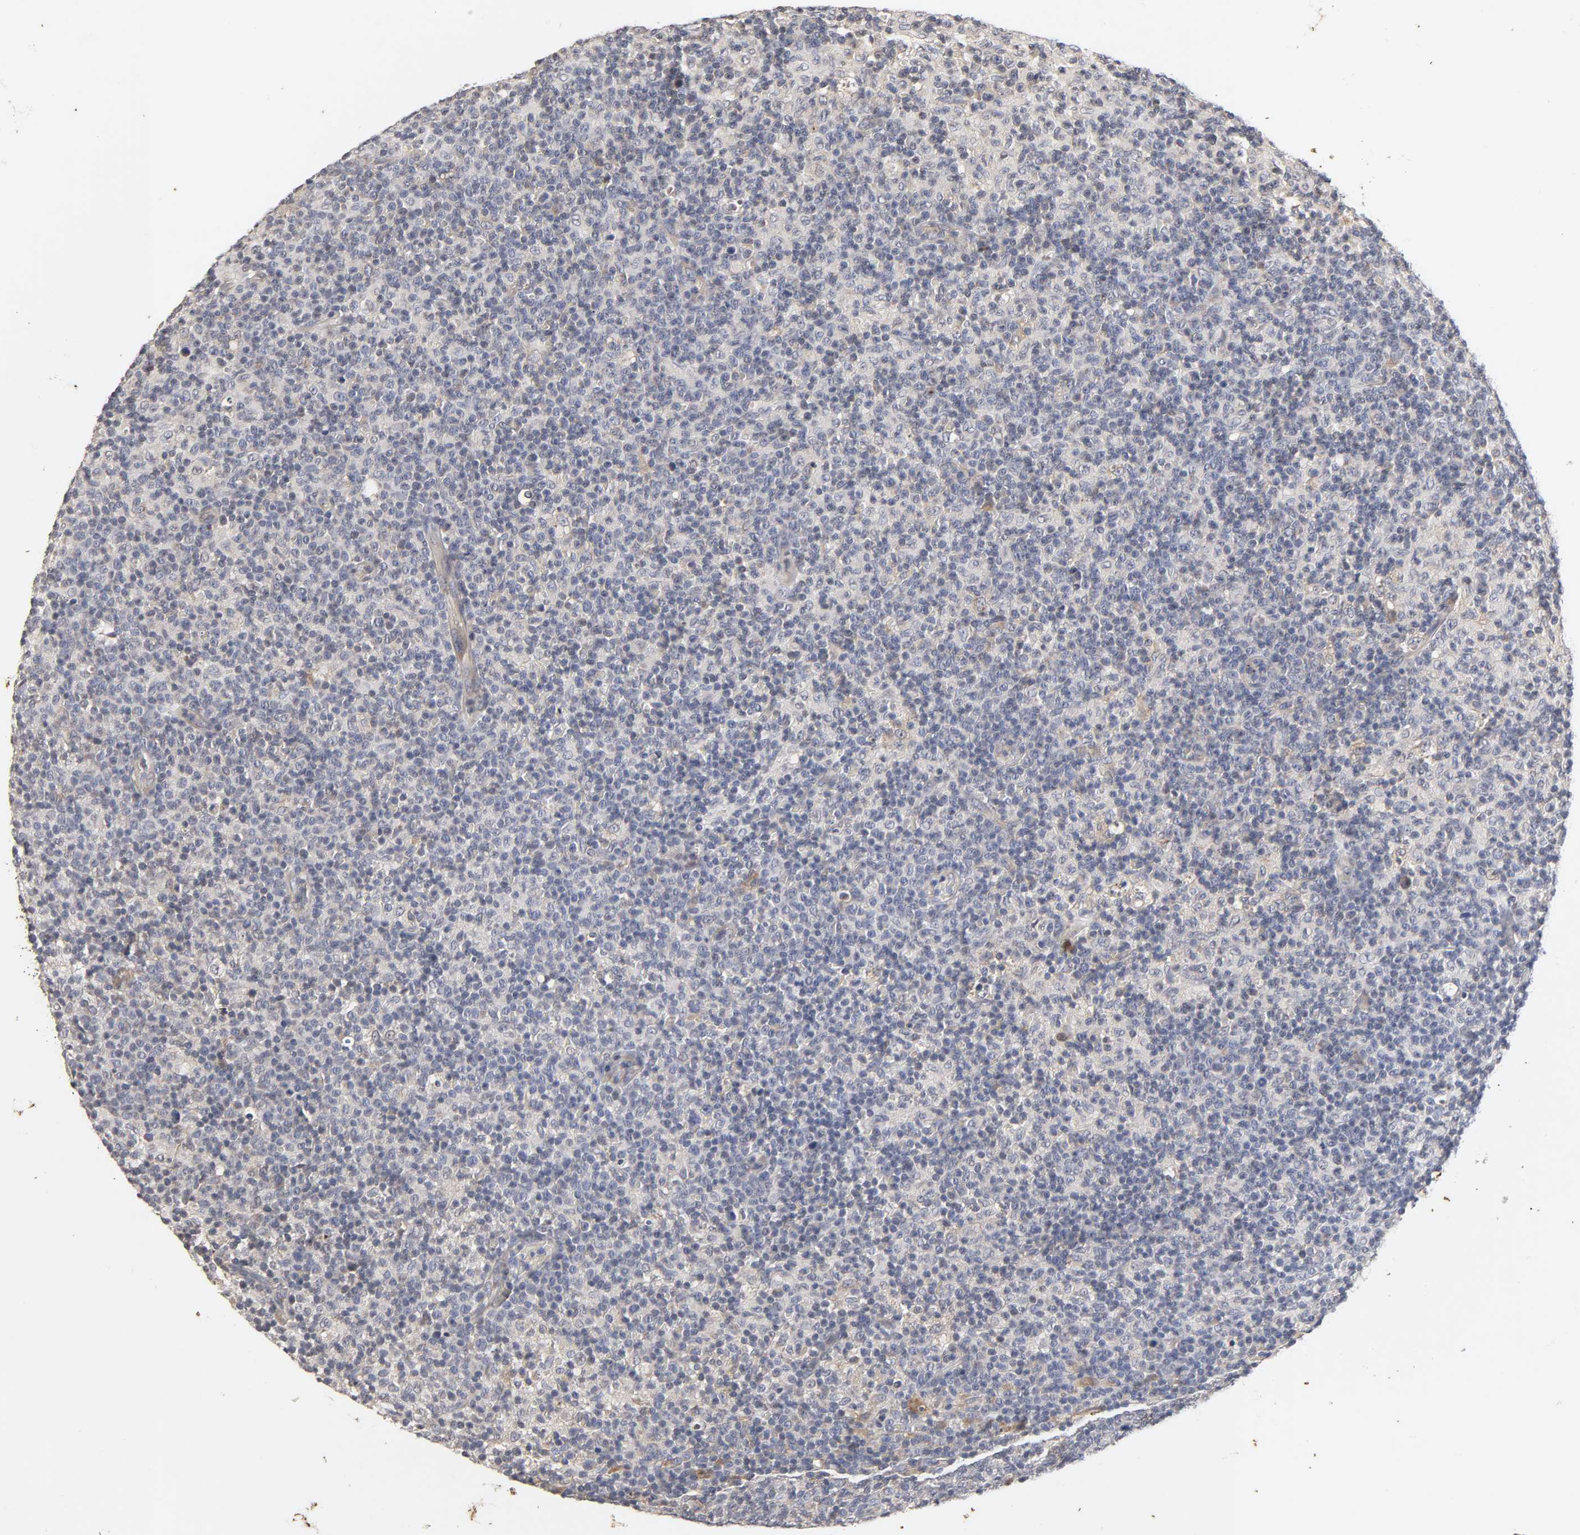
{"staining": {"intensity": "weak", "quantity": "25%-75%", "location": "cytoplasmic/membranous"}, "tissue": "lymph node", "cell_type": "Germinal center cells", "image_type": "normal", "snomed": [{"axis": "morphology", "description": "Normal tissue, NOS"}, {"axis": "morphology", "description": "Inflammation, NOS"}, {"axis": "topography", "description": "Lymph node"}], "caption": "Benign lymph node was stained to show a protein in brown. There is low levels of weak cytoplasmic/membranous expression in about 25%-75% of germinal center cells. Nuclei are stained in blue.", "gene": "CXADR", "patient": {"sex": "male", "age": 55}}